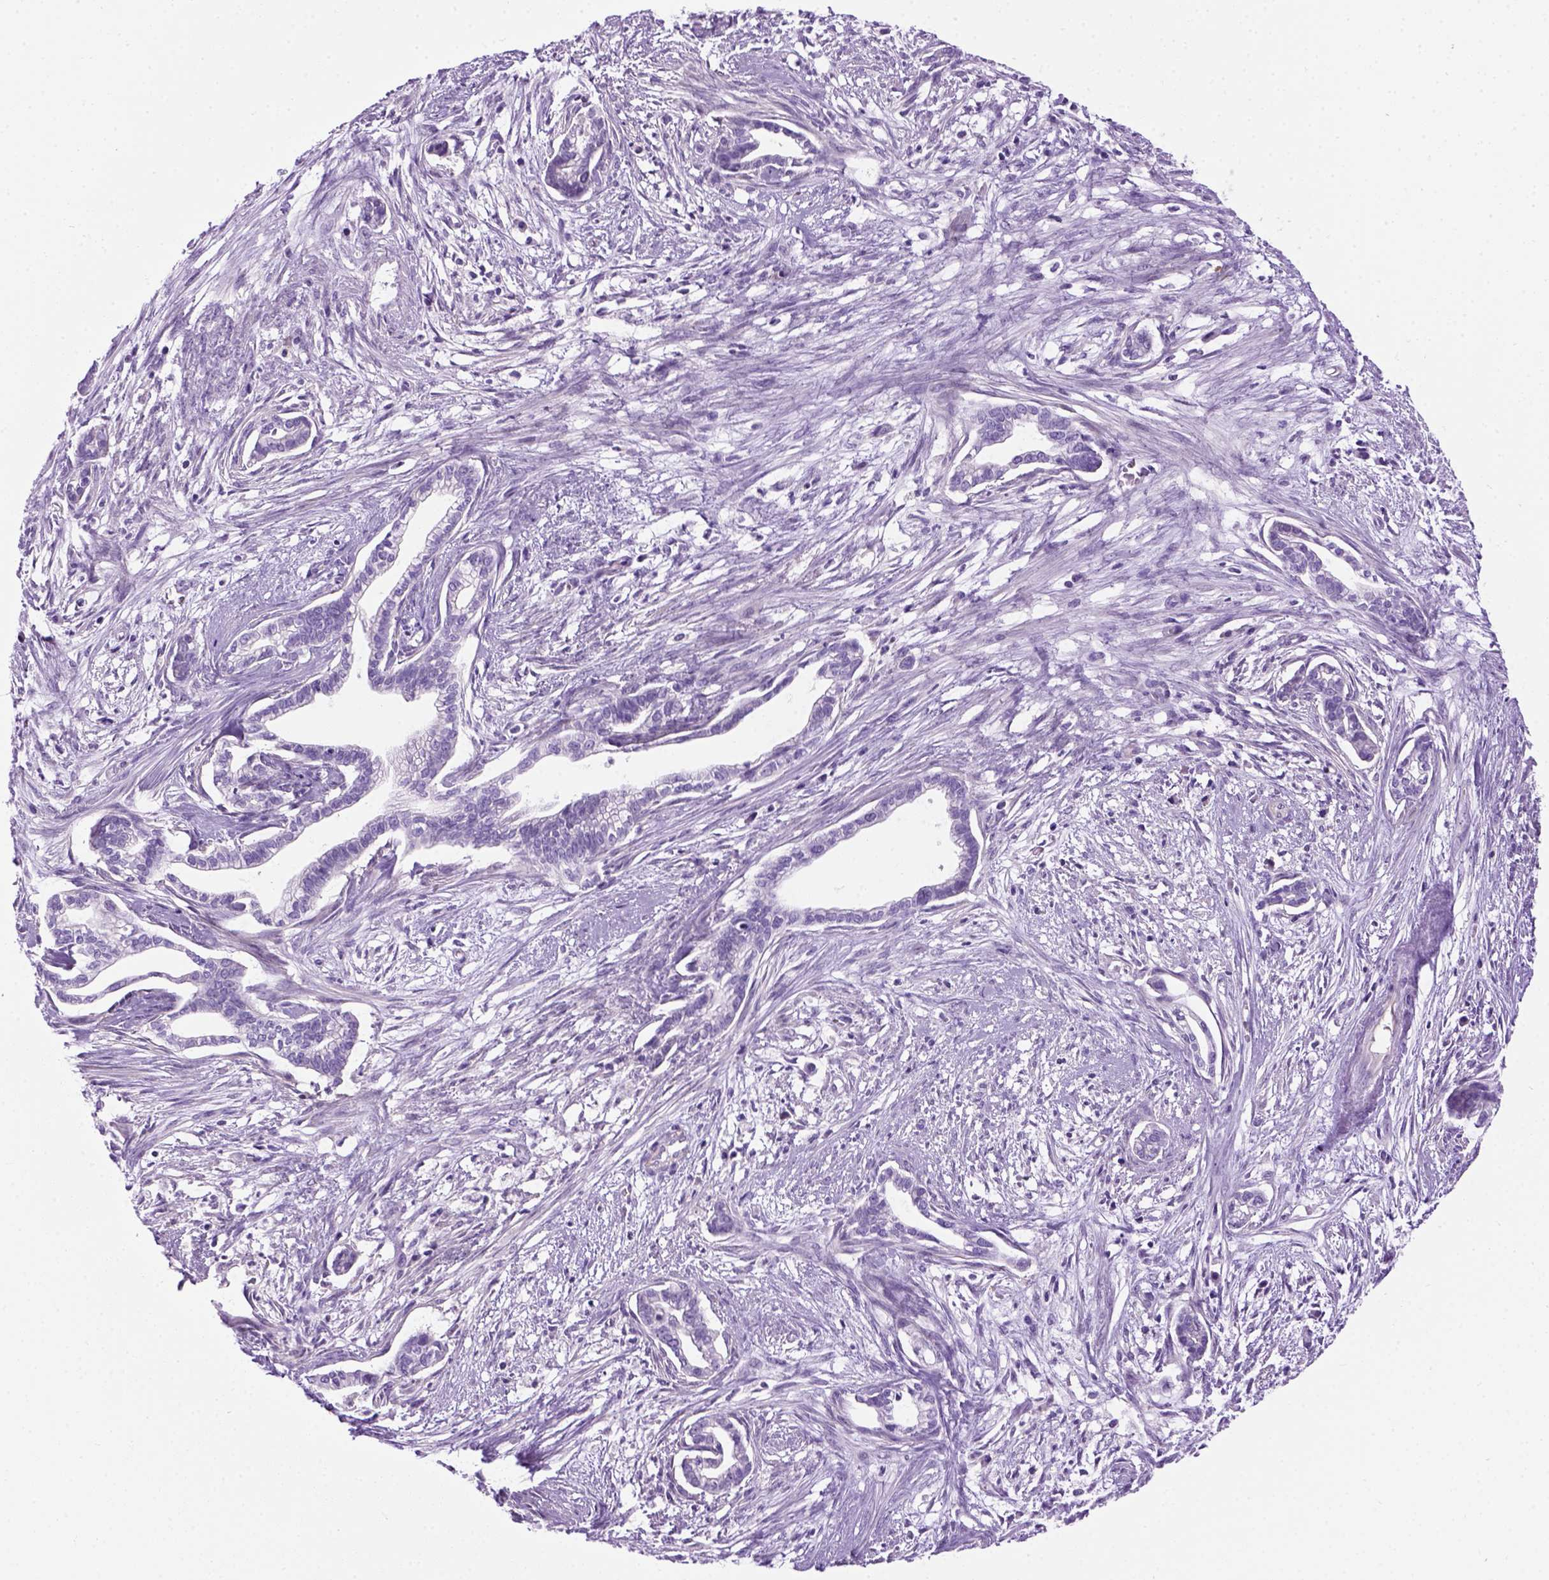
{"staining": {"intensity": "negative", "quantity": "none", "location": "none"}, "tissue": "cervical cancer", "cell_type": "Tumor cells", "image_type": "cancer", "snomed": [{"axis": "morphology", "description": "Adenocarcinoma, NOS"}, {"axis": "topography", "description": "Cervix"}], "caption": "This is an immunohistochemistry histopathology image of cervical cancer. There is no staining in tumor cells.", "gene": "GABRB2", "patient": {"sex": "female", "age": 62}}